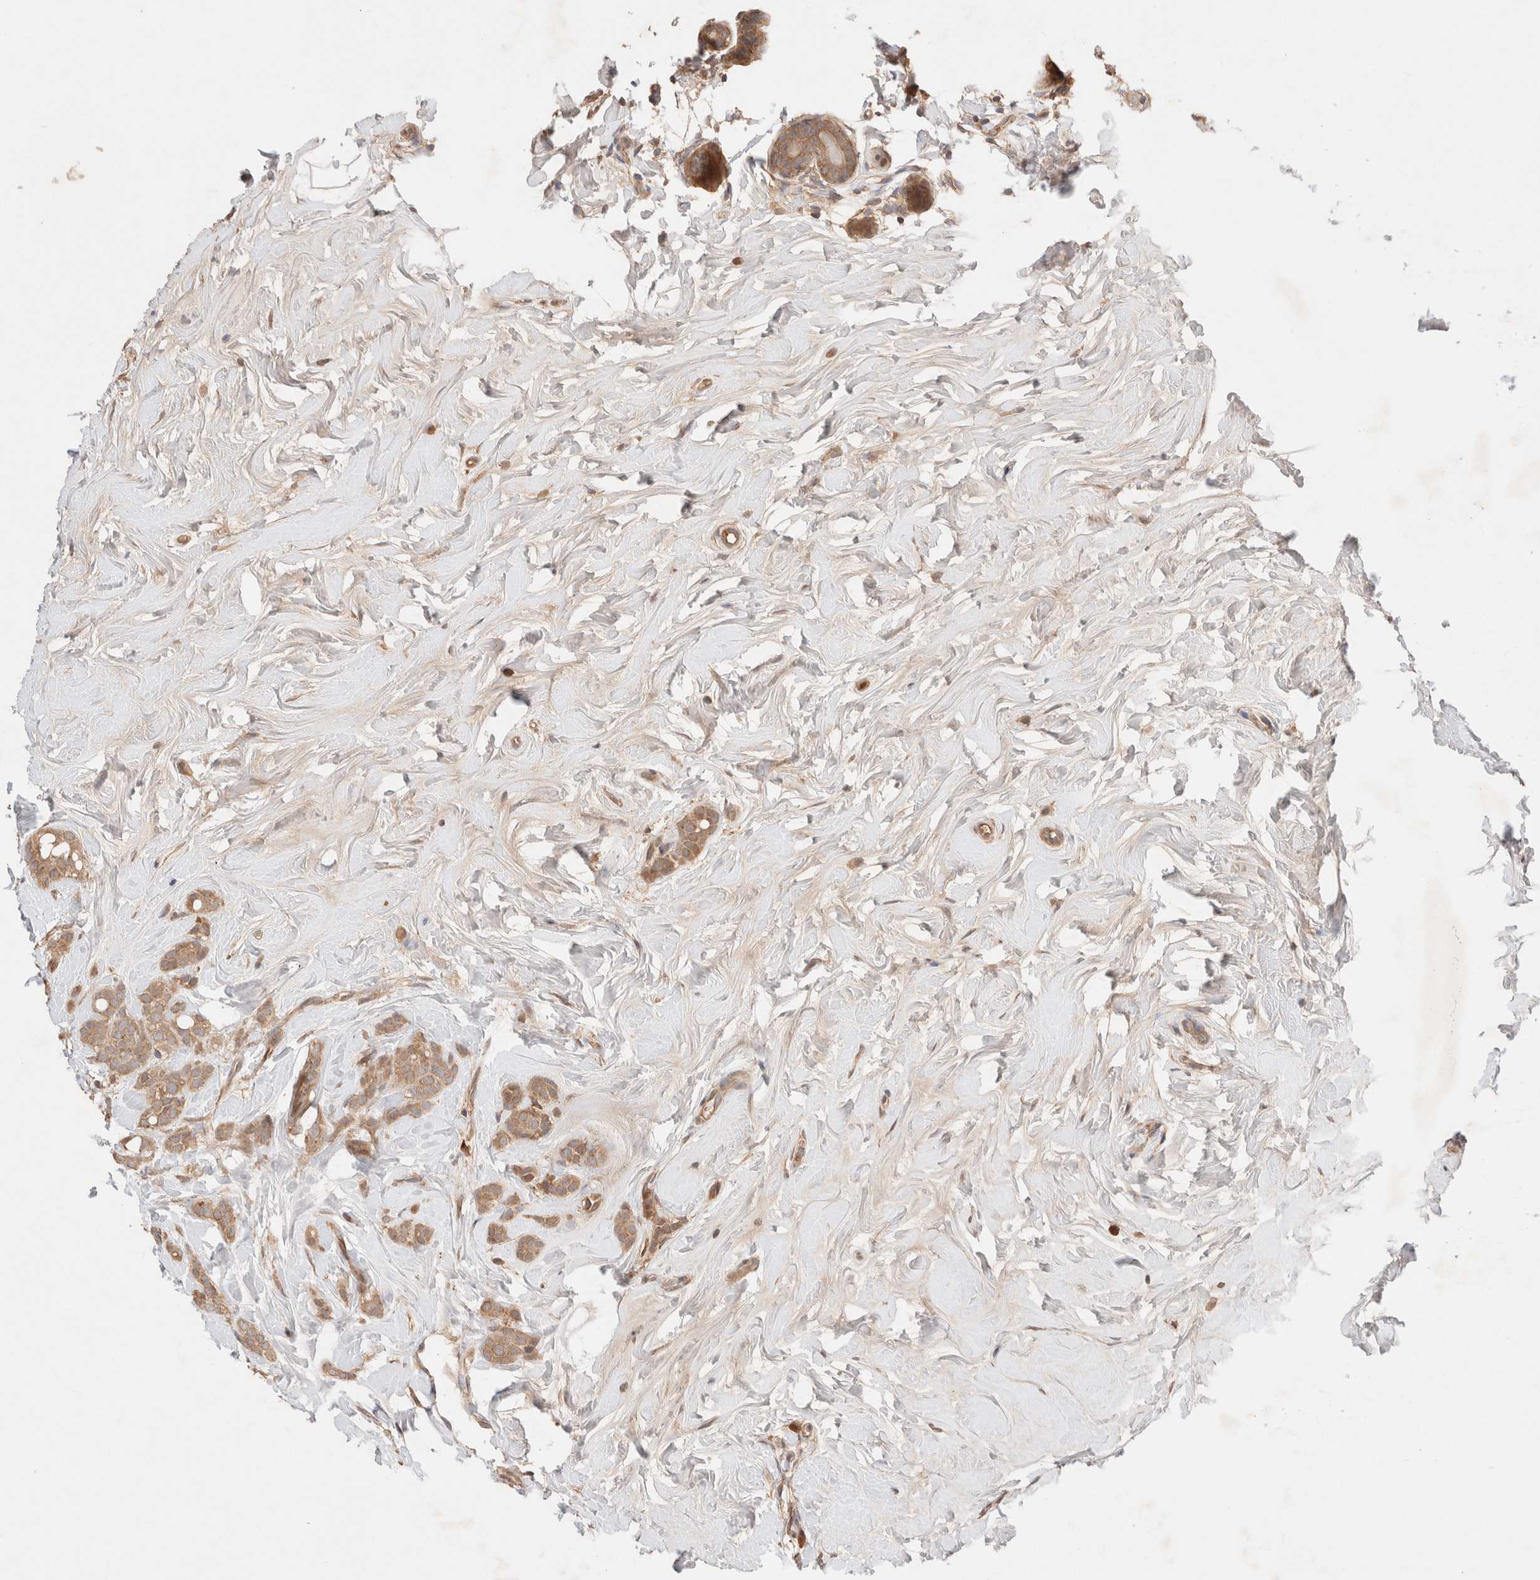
{"staining": {"intensity": "moderate", "quantity": ">75%", "location": "cytoplasmic/membranous"}, "tissue": "breast cancer", "cell_type": "Tumor cells", "image_type": "cancer", "snomed": [{"axis": "morphology", "description": "Lobular carcinoma, in situ"}, {"axis": "morphology", "description": "Lobular carcinoma"}, {"axis": "topography", "description": "Breast"}], "caption": "A high-resolution image shows immunohistochemistry staining of breast cancer (lobular carcinoma), which exhibits moderate cytoplasmic/membranous staining in approximately >75% of tumor cells.", "gene": "CARNMT1", "patient": {"sex": "female", "age": 41}}